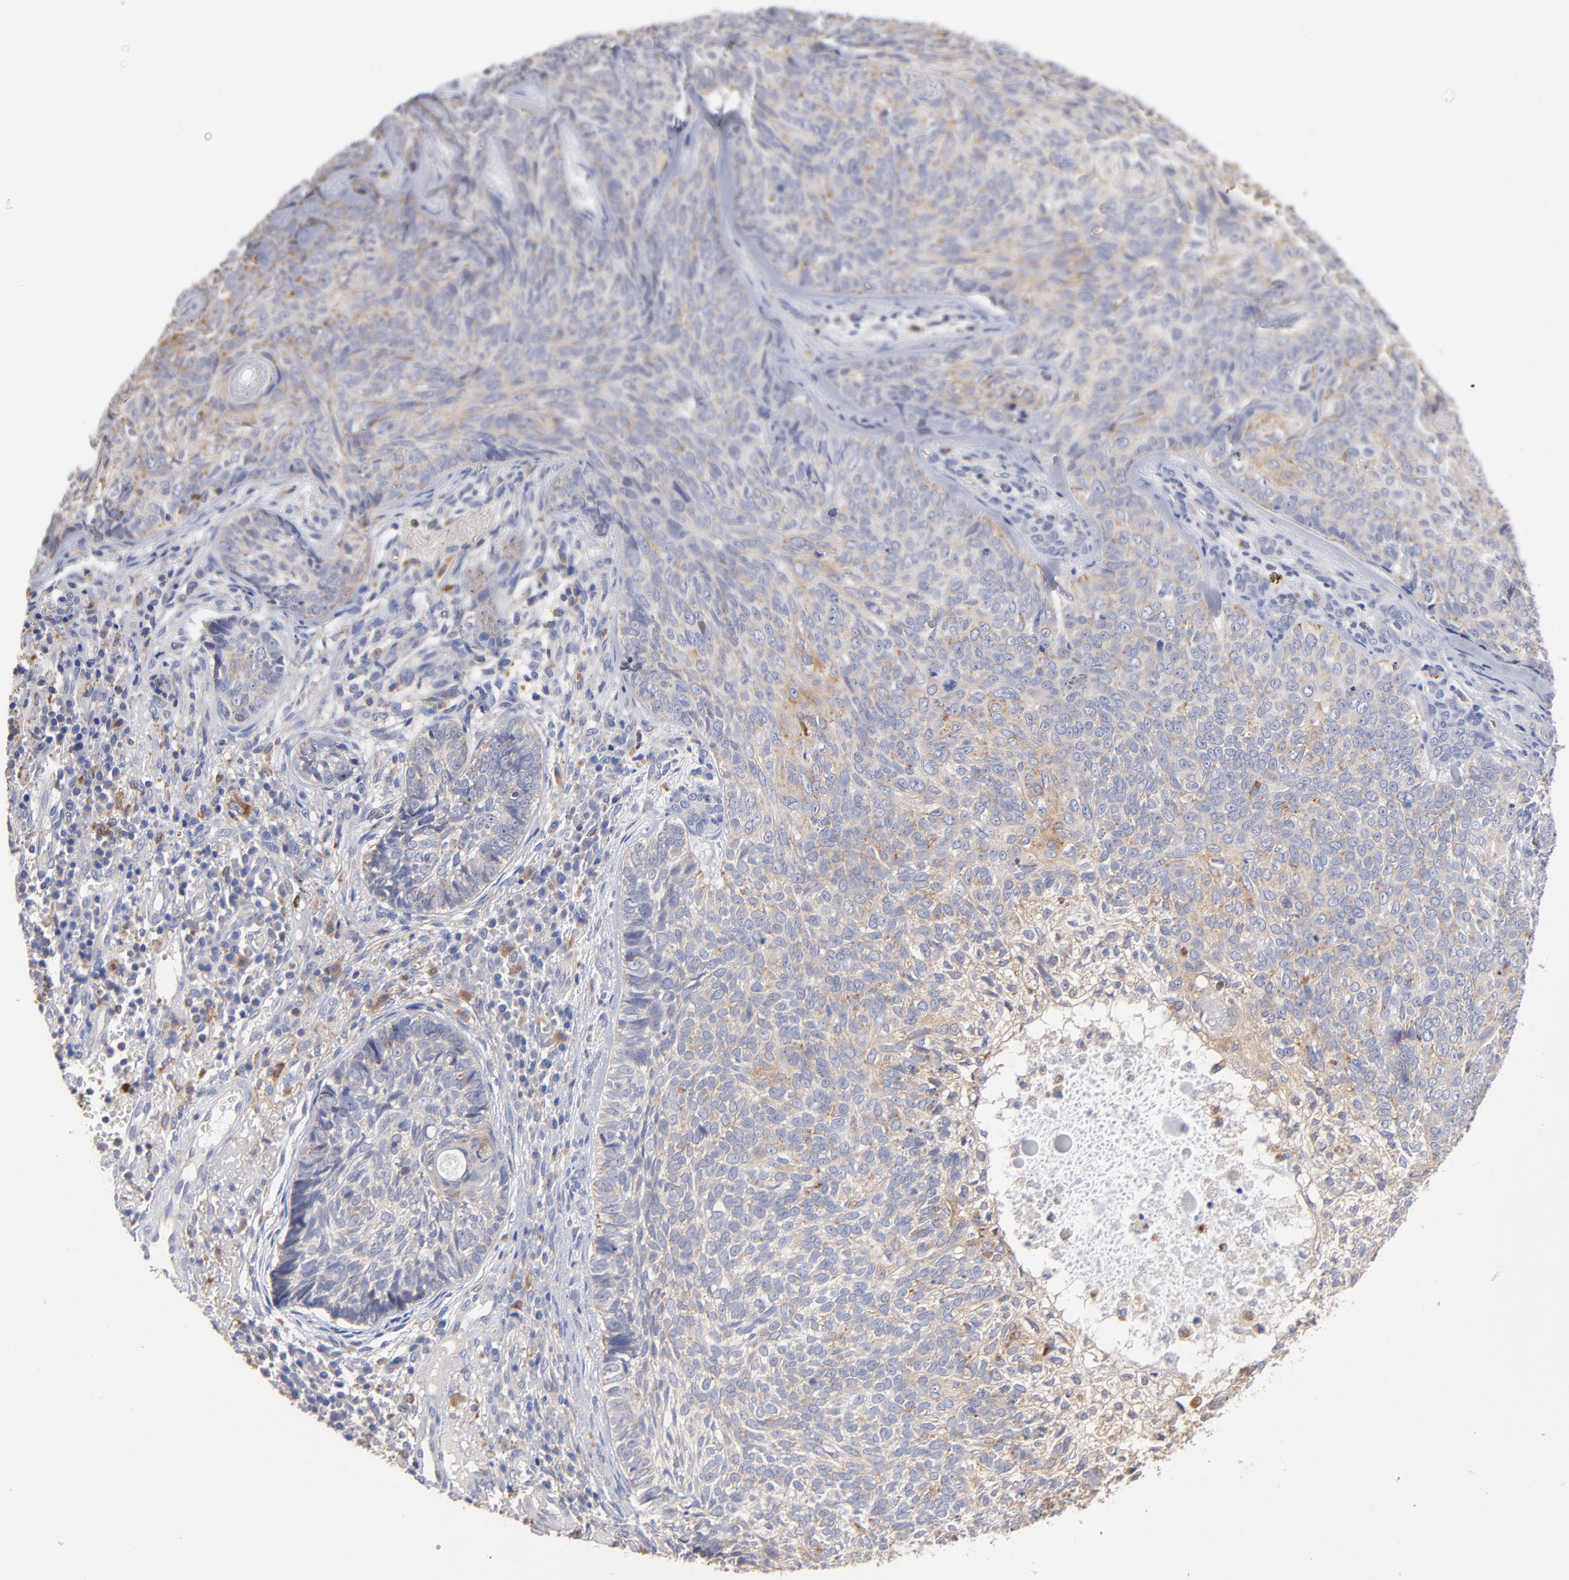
{"staining": {"intensity": "weak", "quantity": "25%-75%", "location": "cytoplasmic/membranous"}, "tissue": "skin cancer", "cell_type": "Tumor cells", "image_type": "cancer", "snomed": [{"axis": "morphology", "description": "Basal cell carcinoma"}, {"axis": "topography", "description": "Skin"}], "caption": "Basal cell carcinoma (skin) tissue demonstrates weak cytoplasmic/membranous positivity in about 25%-75% of tumor cells, visualized by immunohistochemistry.", "gene": "RRAGB", "patient": {"sex": "male", "age": 72}}